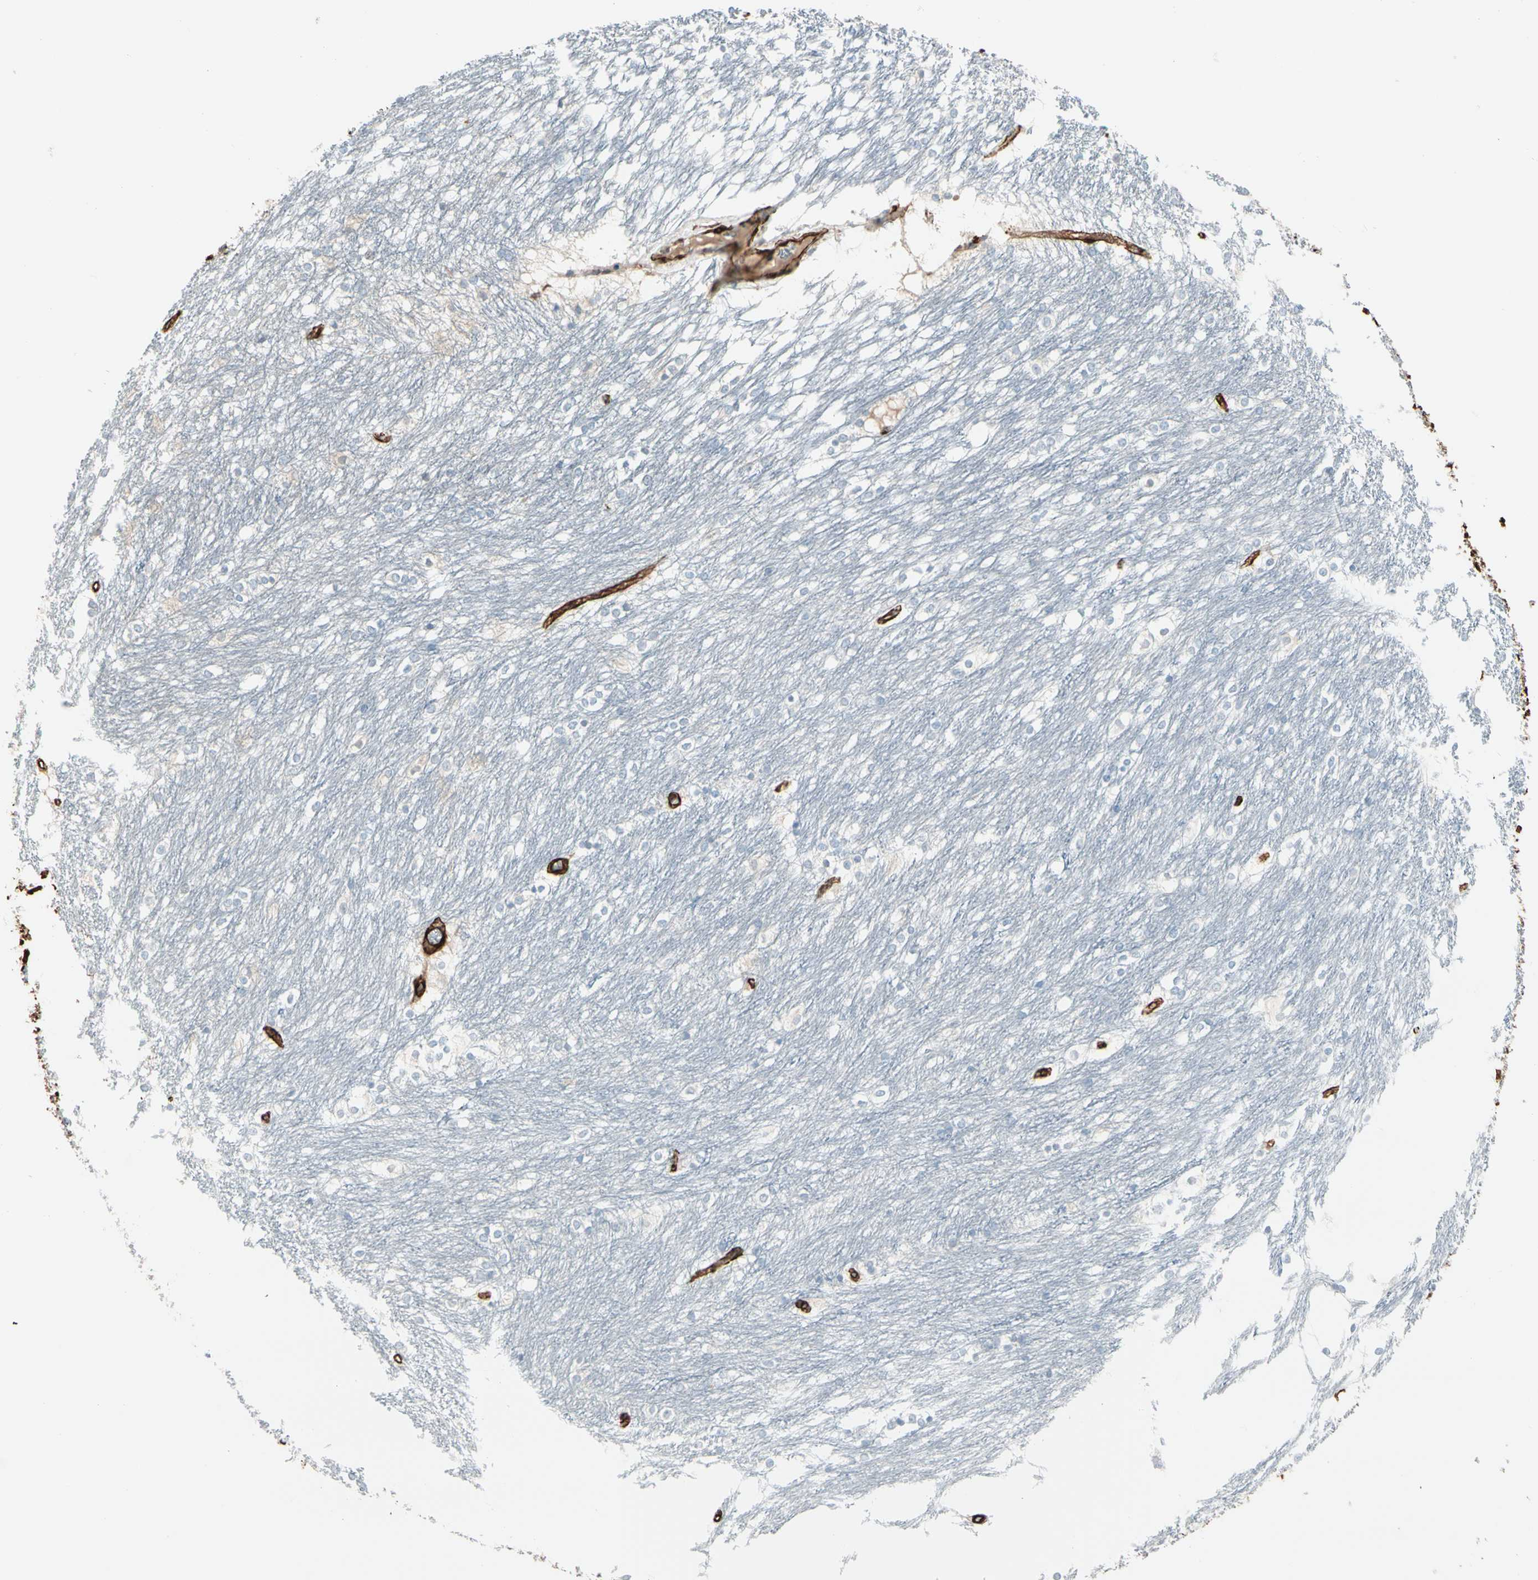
{"staining": {"intensity": "negative", "quantity": "none", "location": "none"}, "tissue": "caudate", "cell_type": "Glial cells", "image_type": "normal", "snomed": [{"axis": "morphology", "description": "Normal tissue, NOS"}, {"axis": "topography", "description": "Lateral ventricle wall"}], "caption": "An immunohistochemistry (IHC) micrograph of benign caudate is shown. There is no staining in glial cells of caudate. The staining was performed using DAB (3,3'-diaminobenzidine) to visualize the protein expression in brown, while the nuclei were stained in blue with hematoxylin (Magnification: 20x).", "gene": "CALD1", "patient": {"sex": "female", "age": 19}}